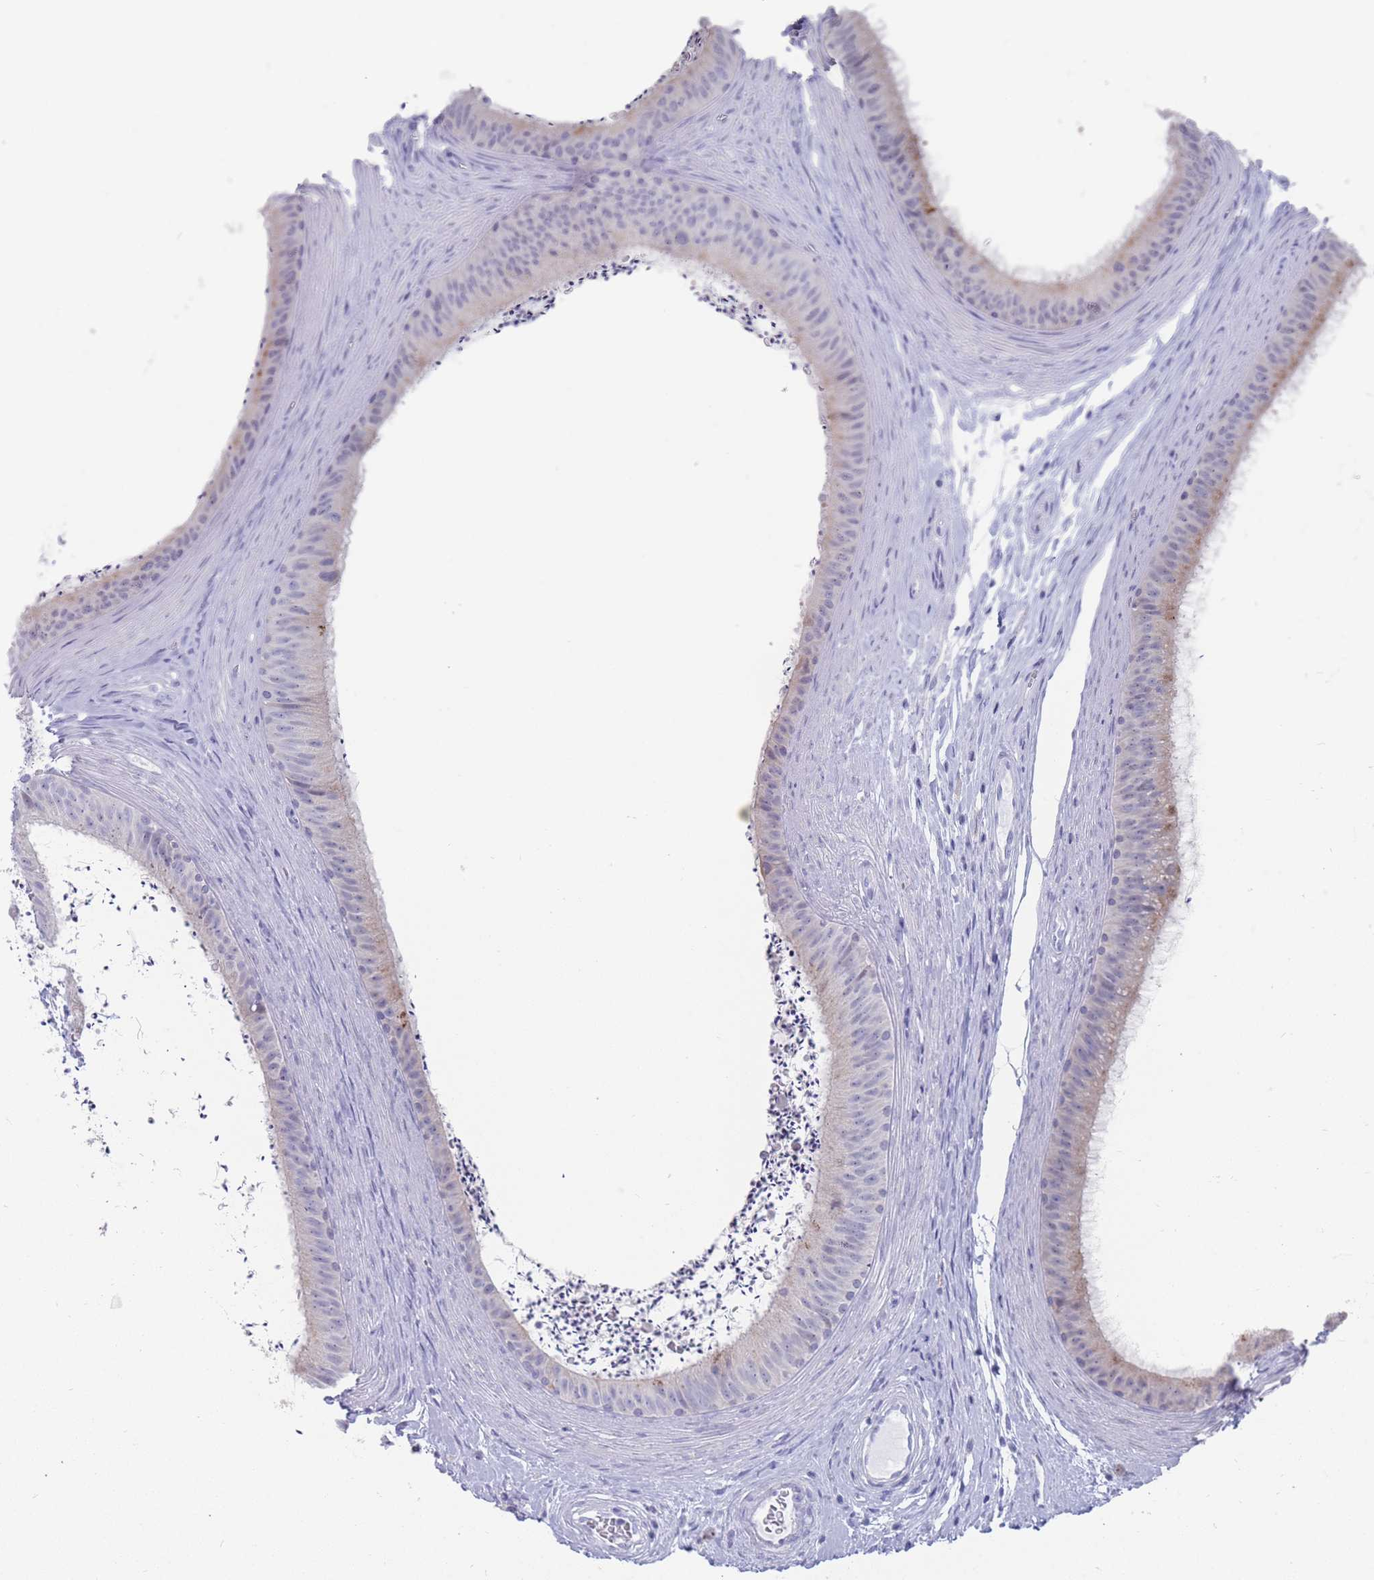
{"staining": {"intensity": "negative", "quantity": "none", "location": "none"}, "tissue": "epididymis", "cell_type": "Glandular cells", "image_type": "normal", "snomed": [{"axis": "morphology", "description": "Normal tissue, NOS"}, {"axis": "topography", "description": "Testis"}, {"axis": "topography", "description": "Epididymis"}], "caption": "This is an immunohistochemistry (IHC) image of normal human epididymis. There is no expression in glandular cells.", "gene": "CYP51A1", "patient": {"sex": "male", "age": 41}}